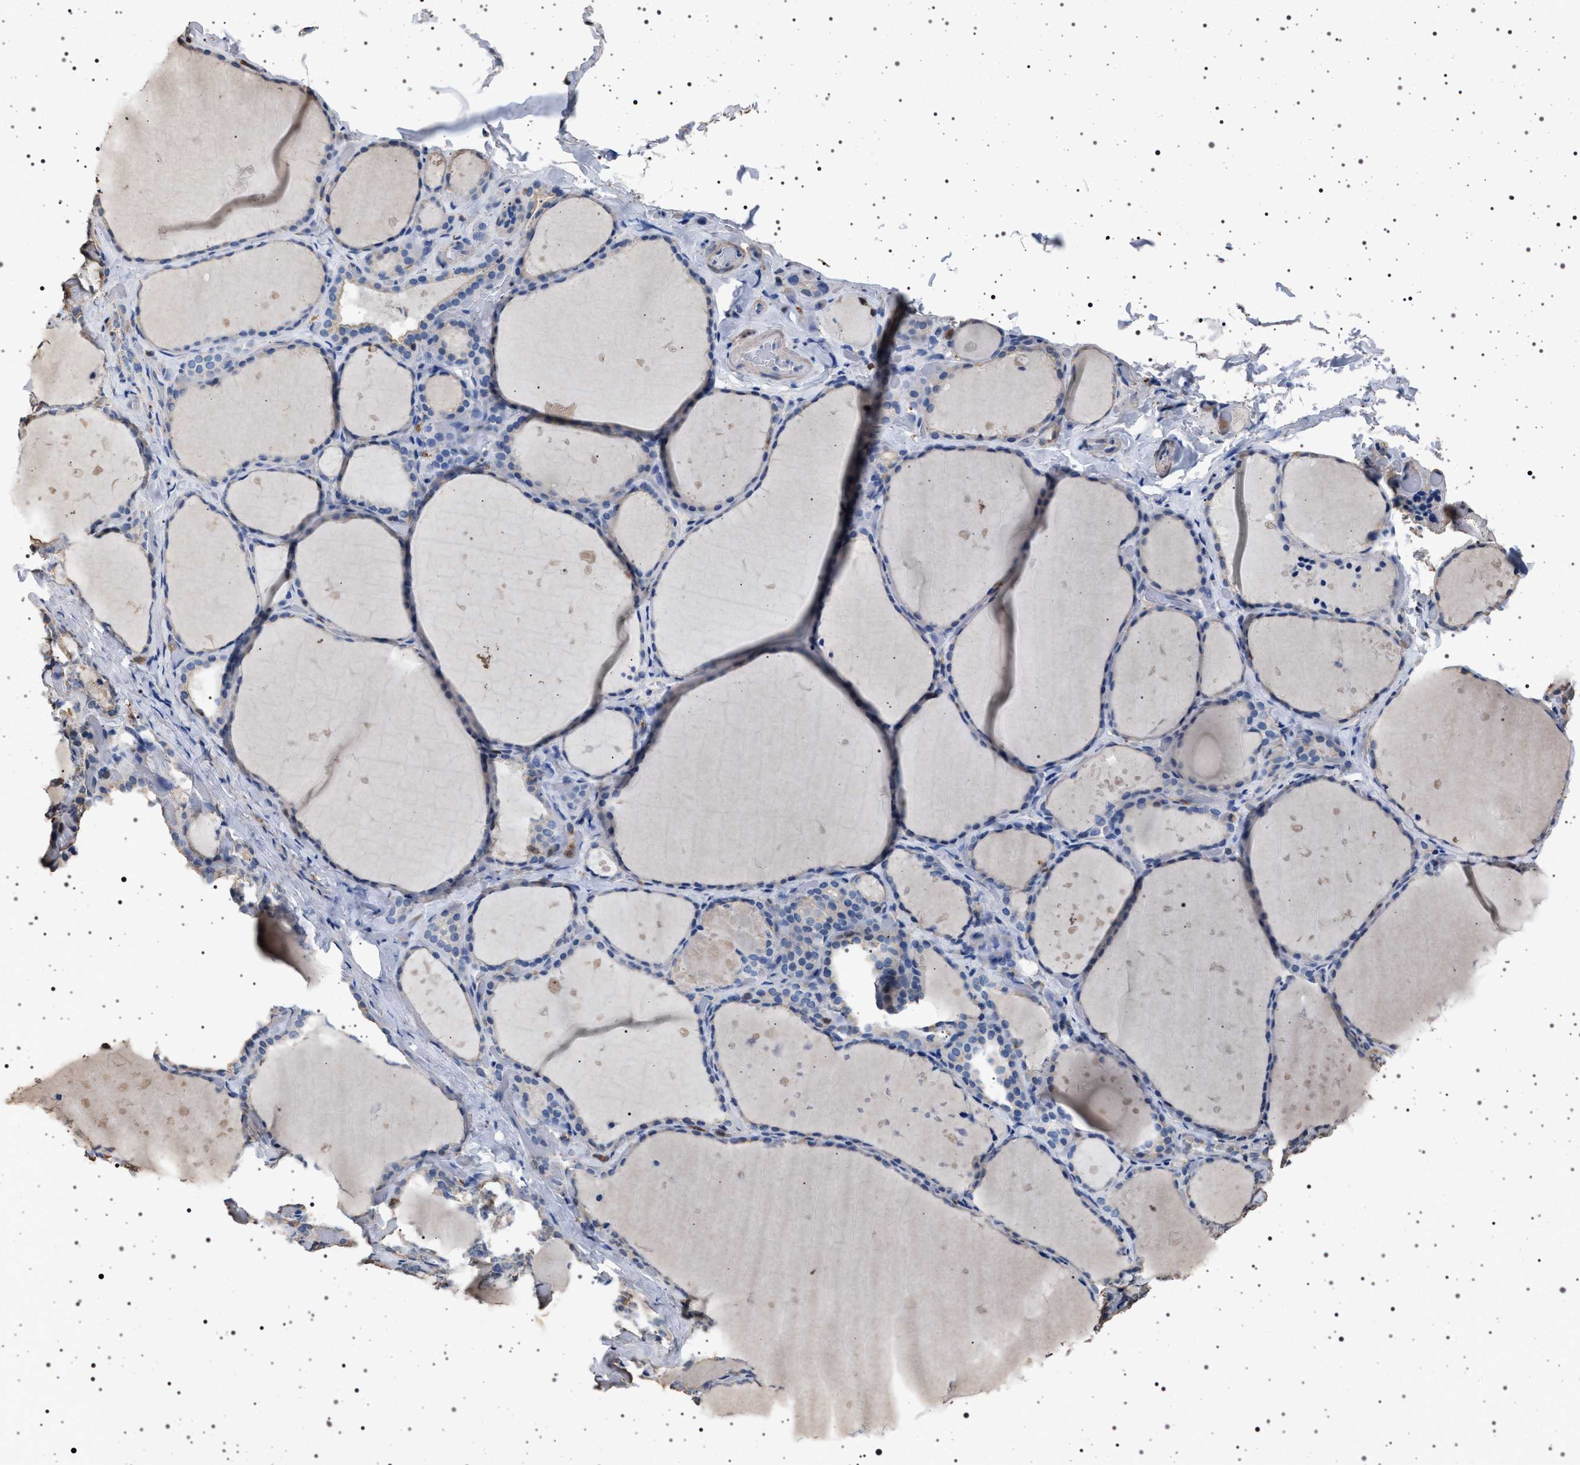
{"staining": {"intensity": "negative", "quantity": "none", "location": "none"}, "tissue": "thyroid gland", "cell_type": "Glandular cells", "image_type": "normal", "snomed": [{"axis": "morphology", "description": "Normal tissue, NOS"}, {"axis": "topography", "description": "Thyroid gland"}], "caption": "Photomicrograph shows no significant protein staining in glandular cells of benign thyroid gland.", "gene": "SMAP2", "patient": {"sex": "female", "age": 44}}